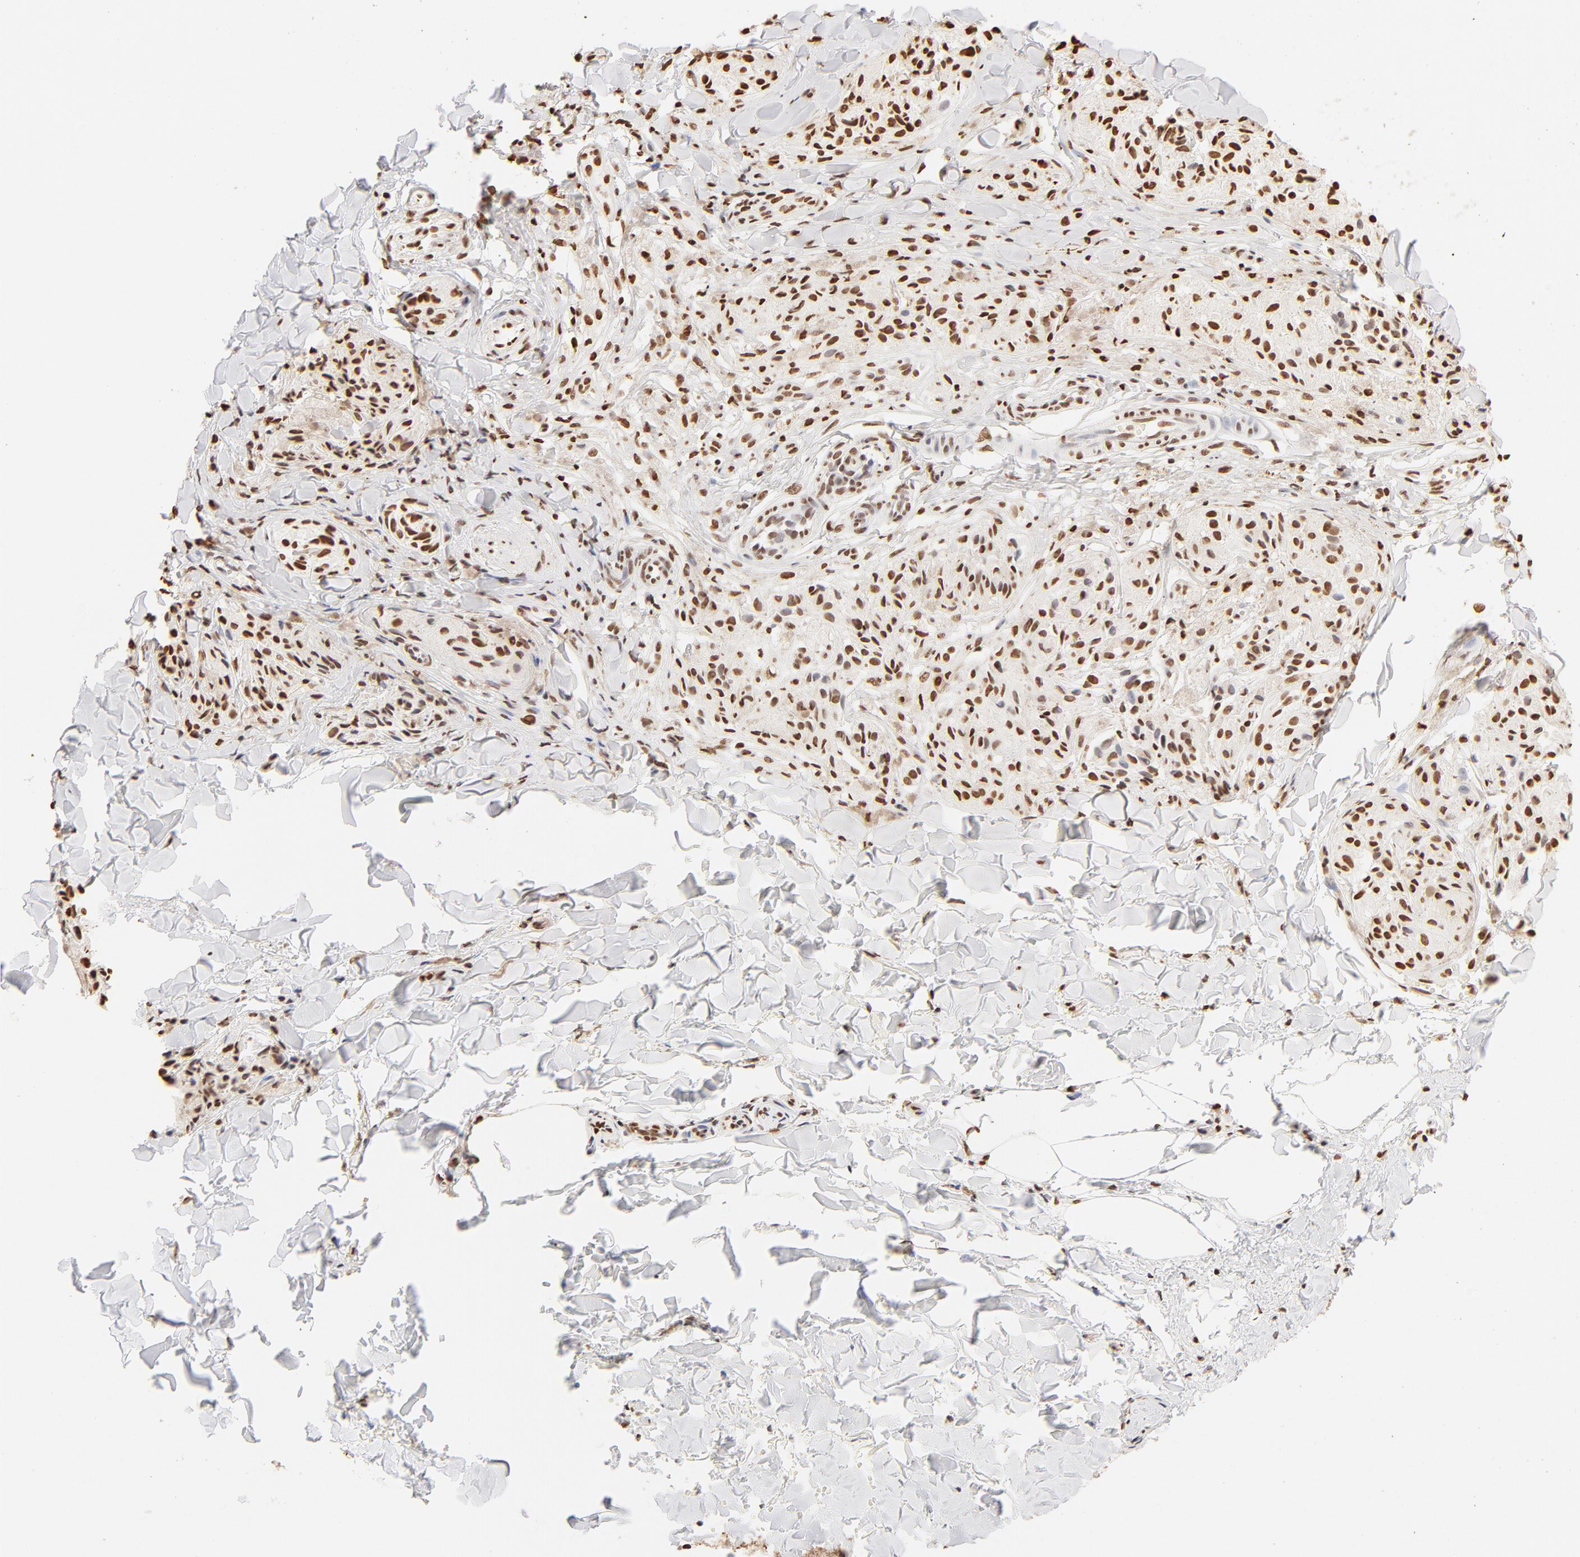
{"staining": {"intensity": "strong", "quantity": ">75%", "location": "cytoplasmic/membranous,nuclear"}, "tissue": "melanoma", "cell_type": "Tumor cells", "image_type": "cancer", "snomed": [{"axis": "morphology", "description": "Malignant melanoma, Metastatic site"}, {"axis": "topography", "description": "Skin"}], "caption": "Human melanoma stained with a protein marker reveals strong staining in tumor cells.", "gene": "ZNF540", "patient": {"sex": "female", "age": 66}}